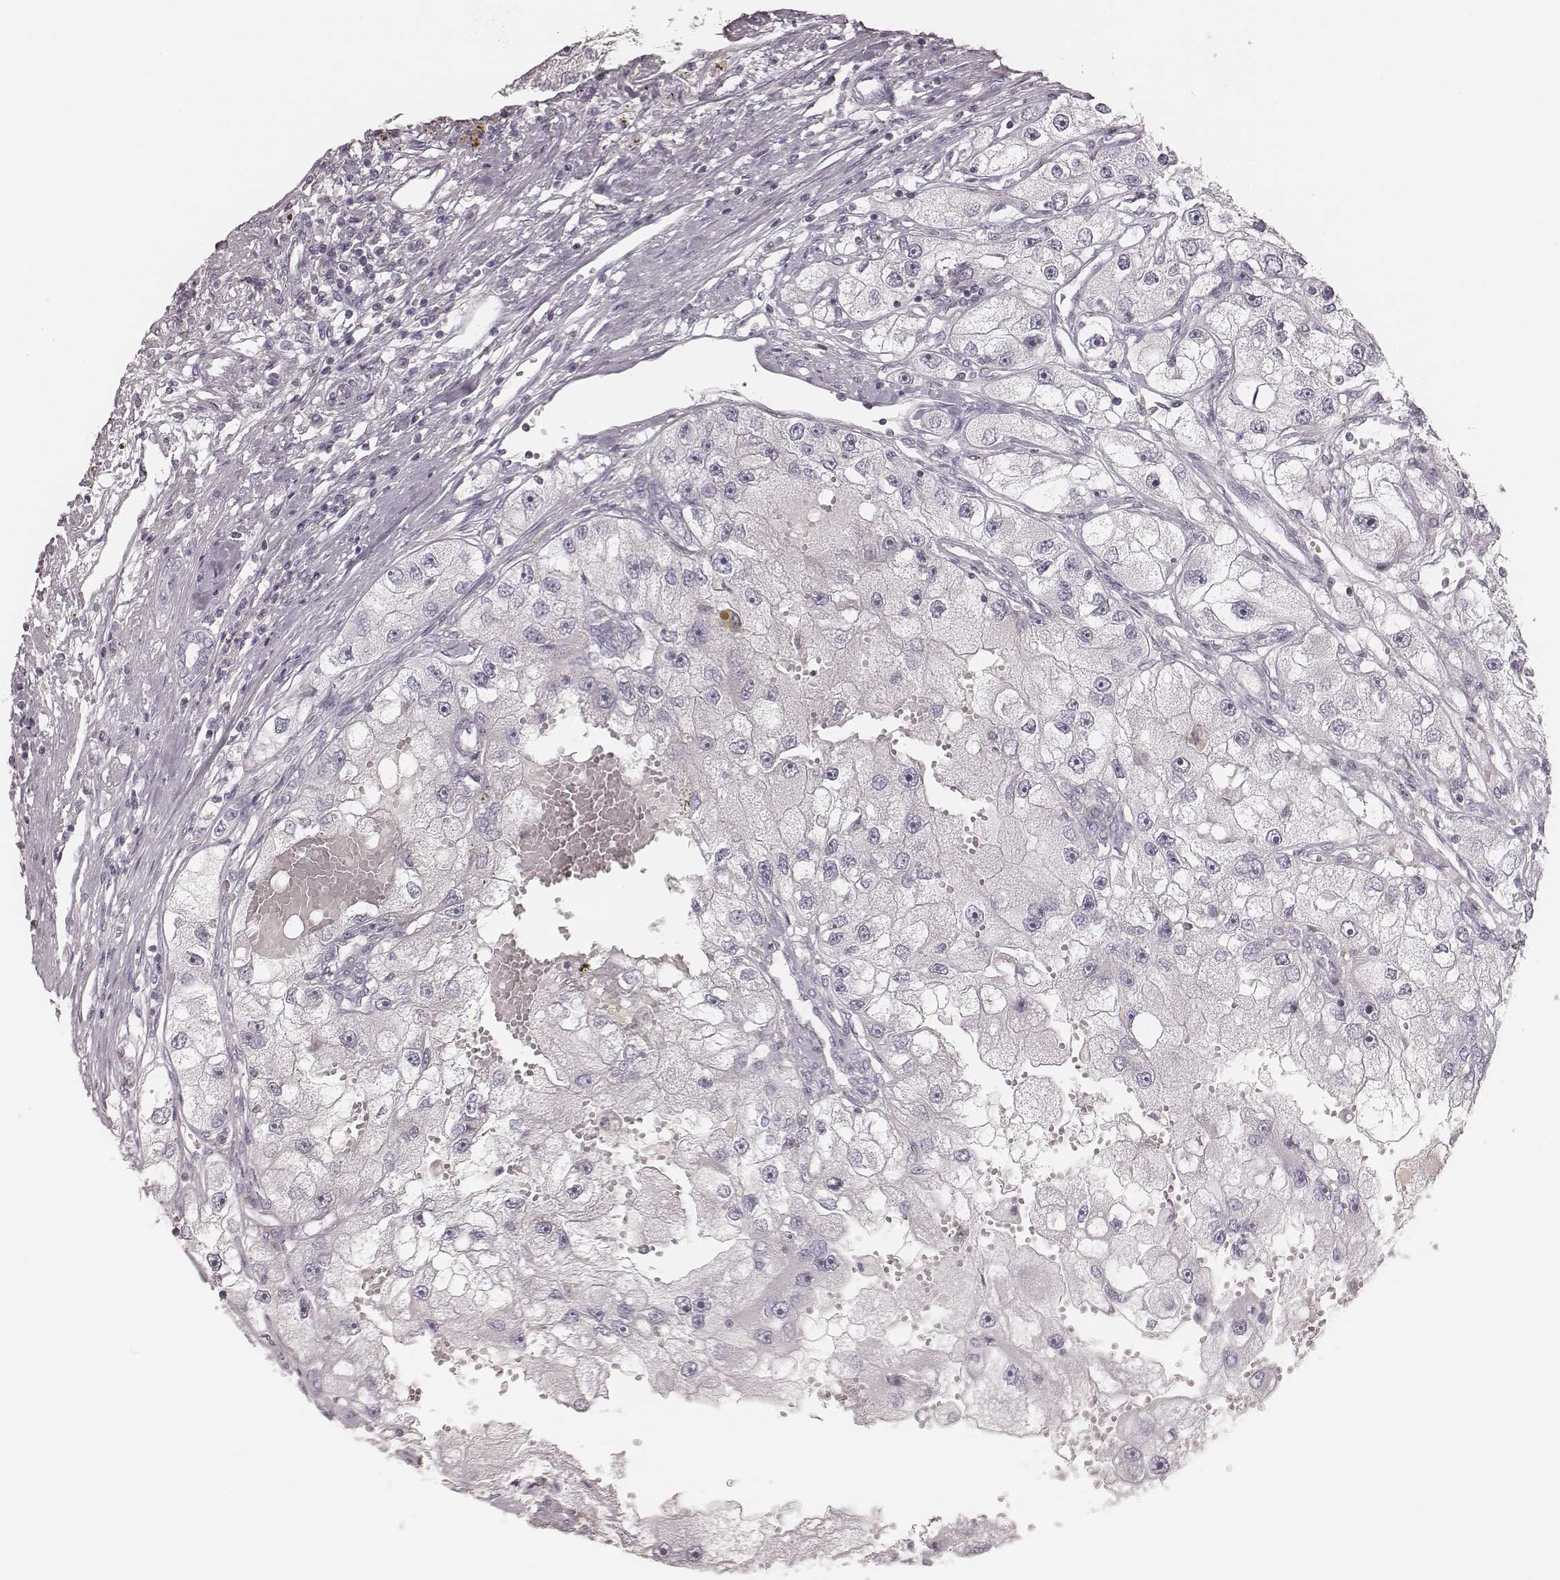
{"staining": {"intensity": "negative", "quantity": "none", "location": "none"}, "tissue": "renal cancer", "cell_type": "Tumor cells", "image_type": "cancer", "snomed": [{"axis": "morphology", "description": "Adenocarcinoma, NOS"}, {"axis": "topography", "description": "Kidney"}], "caption": "Immunohistochemistry (IHC) histopathology image of human renal cancer stained for a protein (brown), which shows no expression in tumor cells.", "gene": "MSX1", "patient": {"sex": "male", "age": 63}}